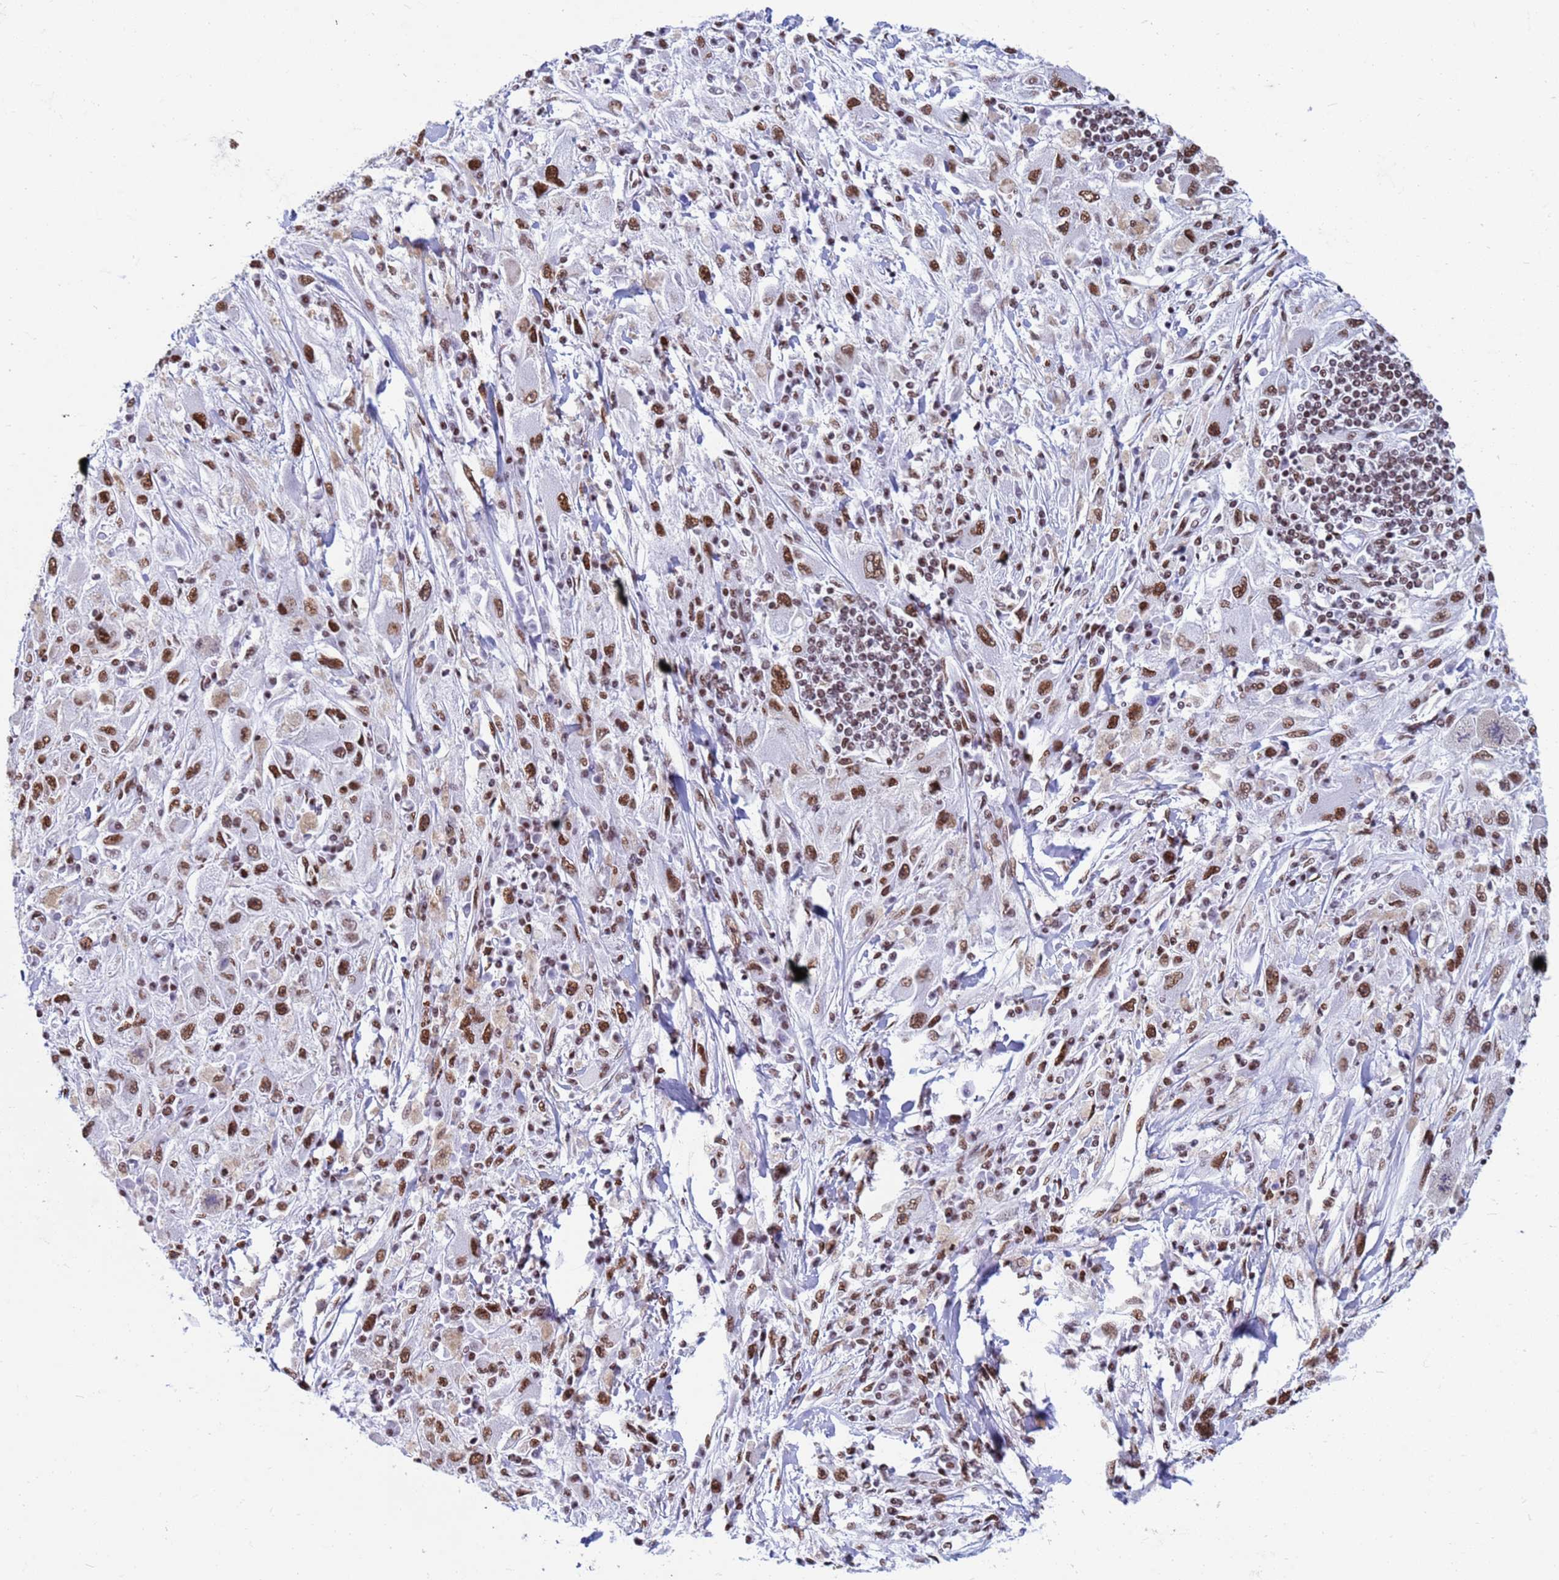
{"staining": {"intensity": "moderate", "quantity": ">75%", "location": "nuclear"}, "tissue": "melanoma", "cell_type": "Tumor cells", "image_type": "cancer", "snomed": [{"axis": "morphology", "description": "Malignant melanoma, Metastatic site"}, {"axis": "topography", "description": "Skin"}], "caption": "The micrograph shows a brown stain indicating the presence of a protein in the nuclear of tumor cells in melanoma. (Brightfield microscopy of DAB IHC at high magnification).", "gene": "FAM170B", "patient": {"sex": "male", "age": 53}}